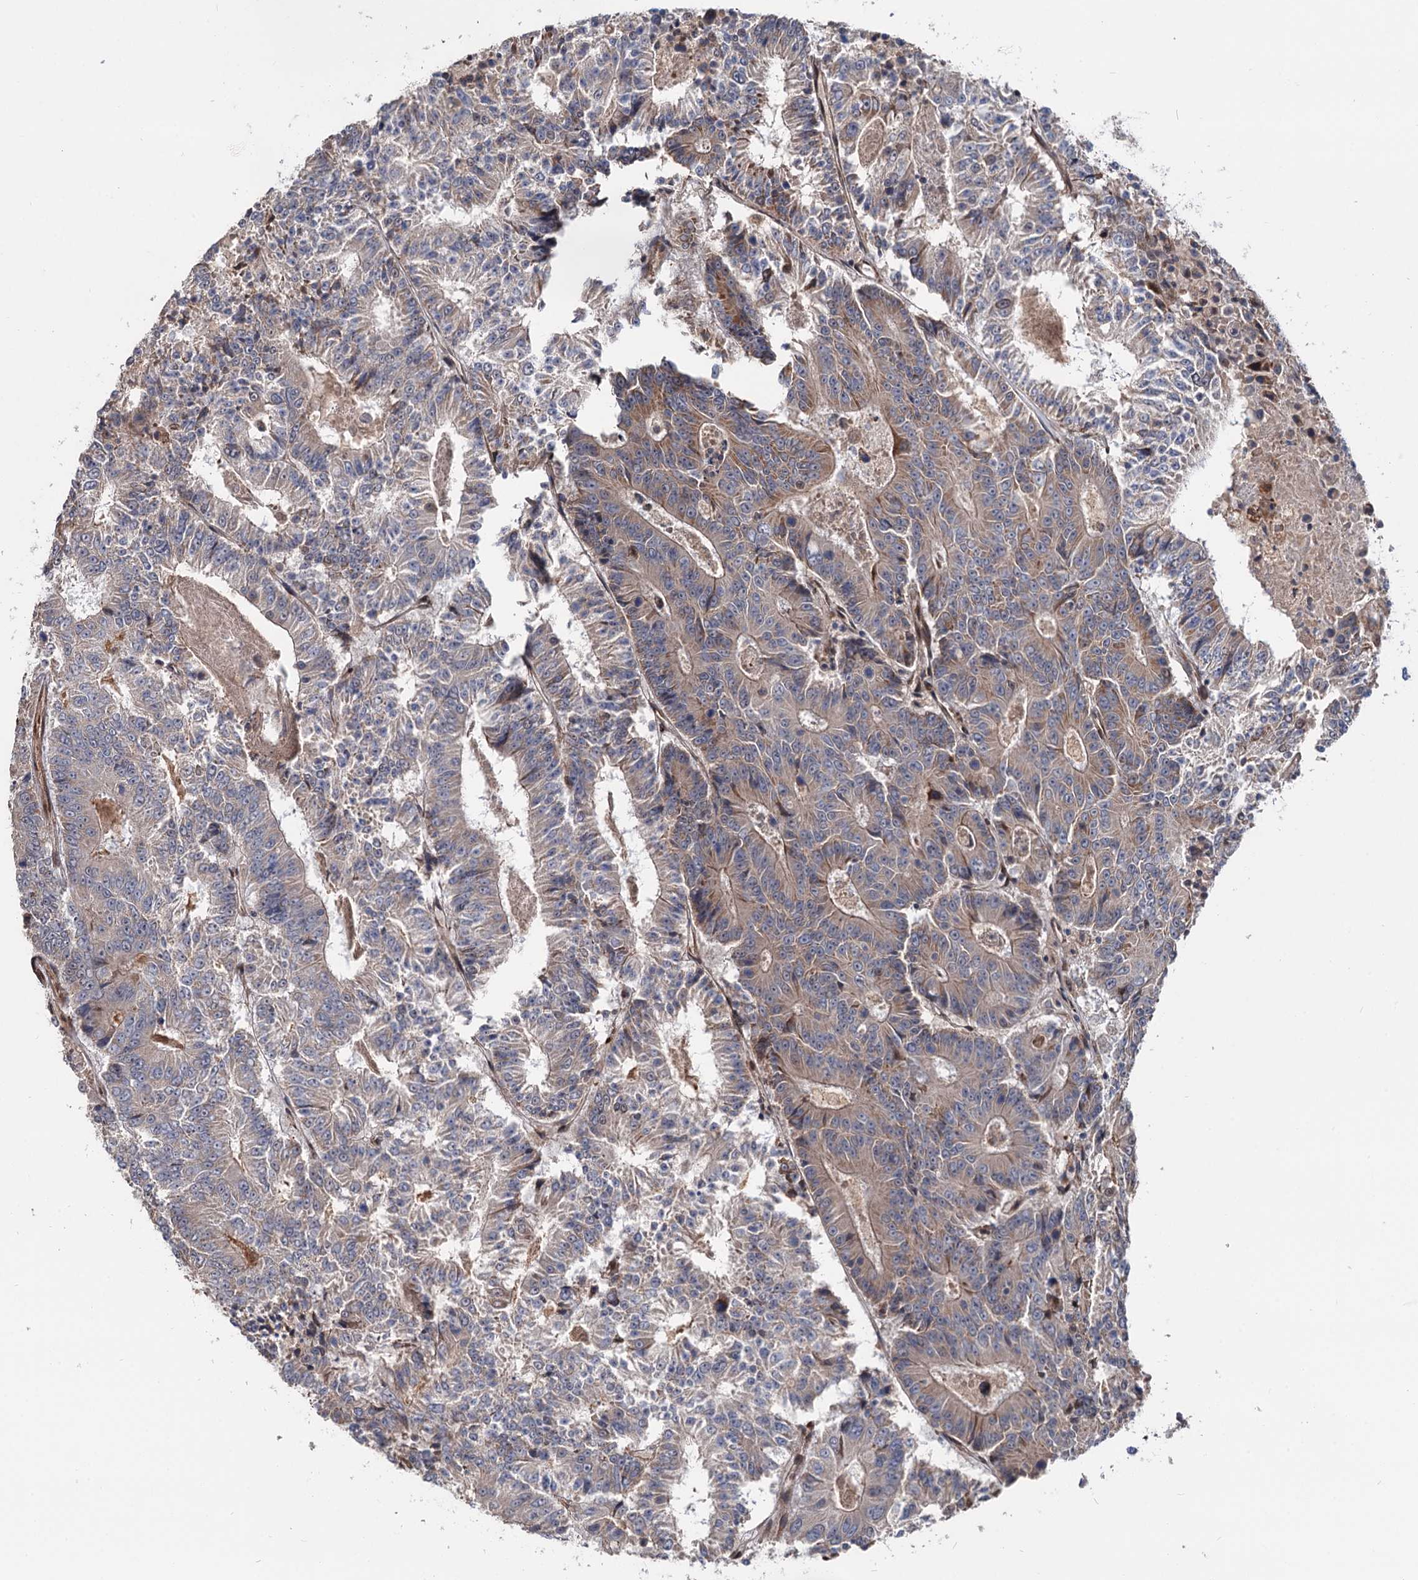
{"staining": {"intensity": "weak", "quantity": "25%-75%", "location": "cytoplasmic/membranous"}, "tissue": "colorectal cancer", "cell_type": "Tumor cells", "image_type": "cancer", "snomed": [{"axis": "morphology", "description": "Adenocarcinoma, NOS"}, {"axis": "topography", "description": "Colon"}], "caption": "Protein expression analysis of colorectal cancer demonstrates weak cytoplasmic/membranous positivity in approximately 25%-75% of tumor cells.", "gene": "PTDSS2", "patient": {"sex": "male", "age": 83}}